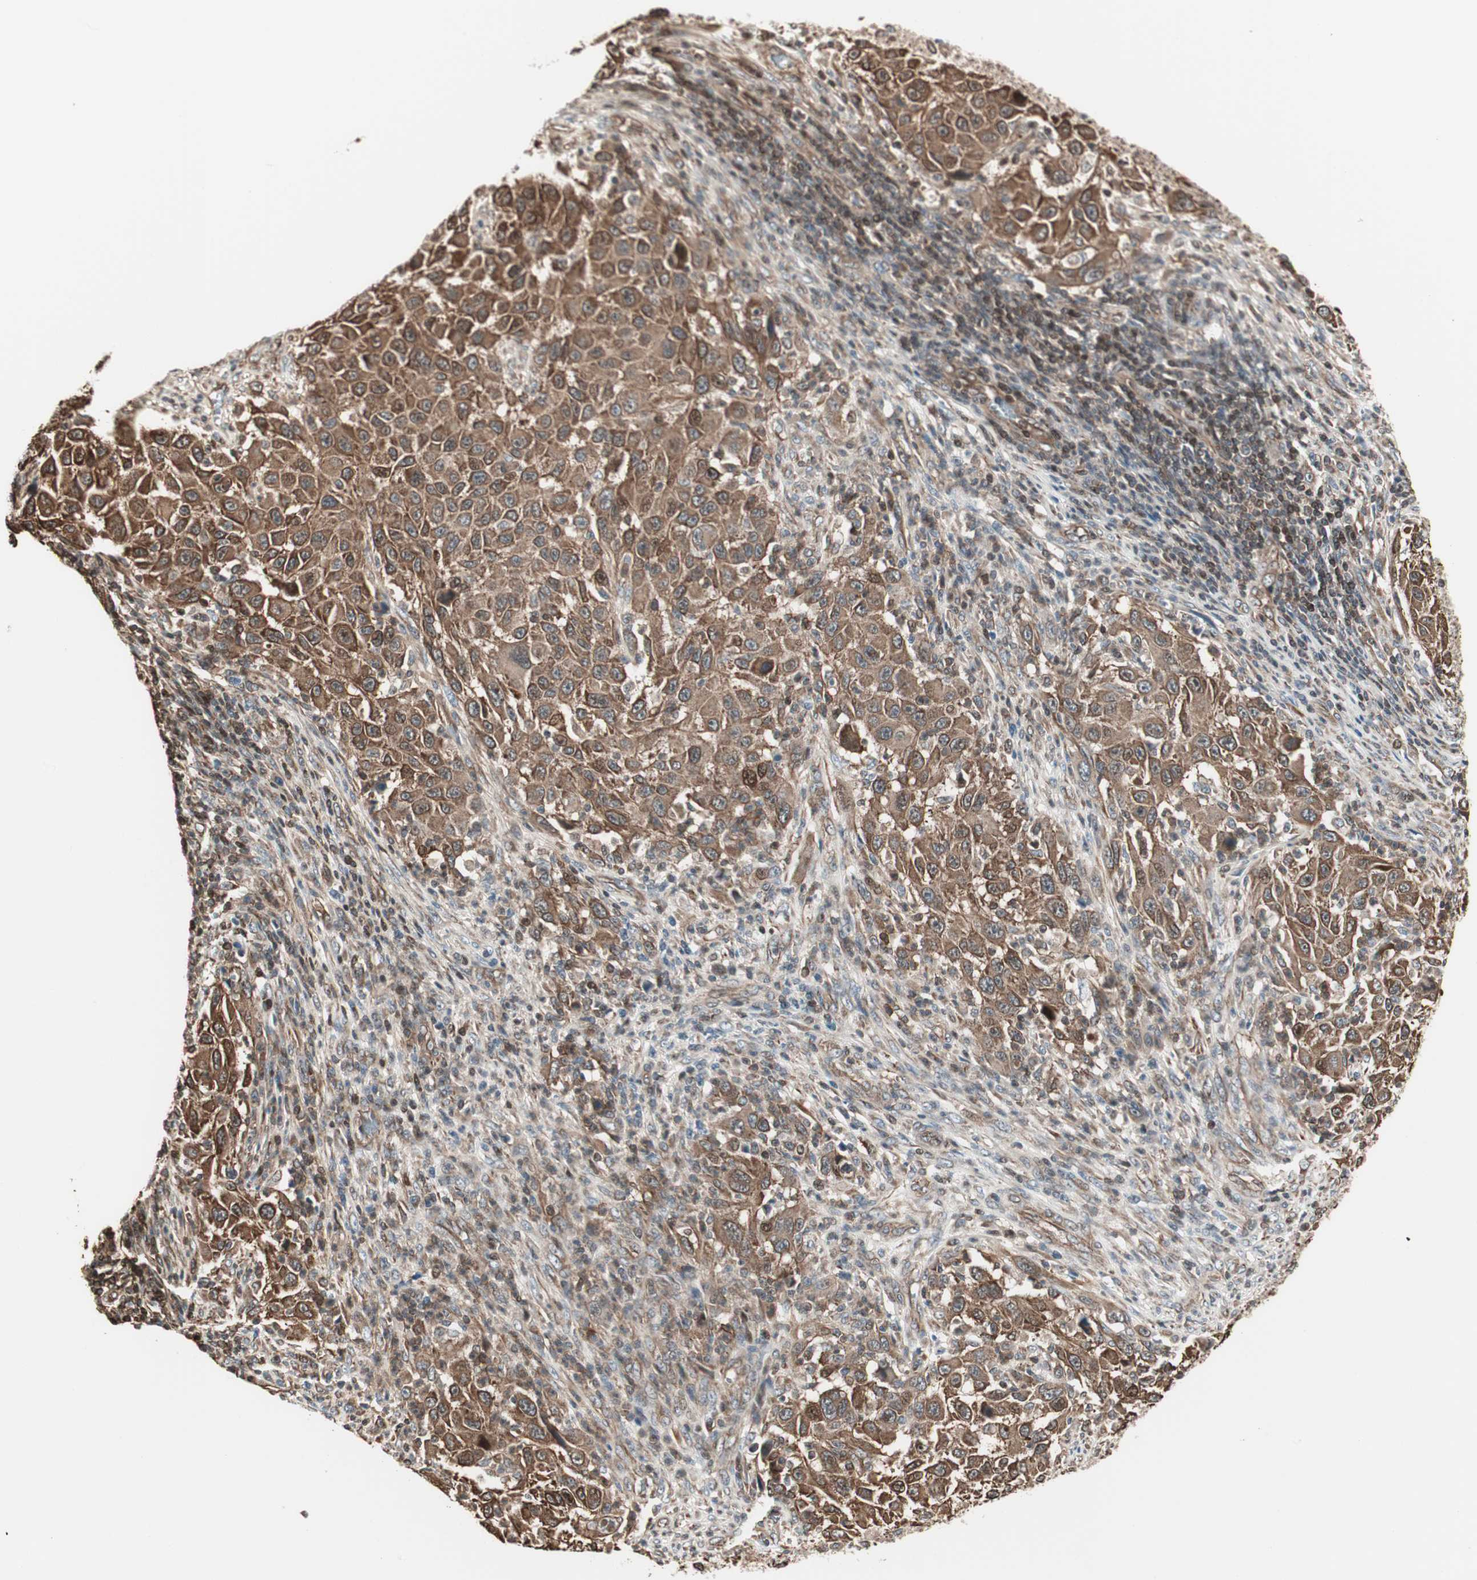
{"staining": {"intensity": "moderate", "quantity": ">75%", "location": "cytoplasmic/membranous"}, "tissue": "melanoma", "cell_type": "Tumor cells", "image_type": "cancer", "snomed": [{"axis": "morphology", "description": "Malignant melanoma, Metastatic site"}, {"axis": "topography", "description": "Lymph node"}], "caption": "Human malignant melanoma (metastatic site) stained for a protein (brown) demonstrates moderate cytoplasmic/membranous positive positivity in approximately >75% of tumor cells.", "gene": "MAD2L2", "patient": {"sex": "male", "age": 61}}